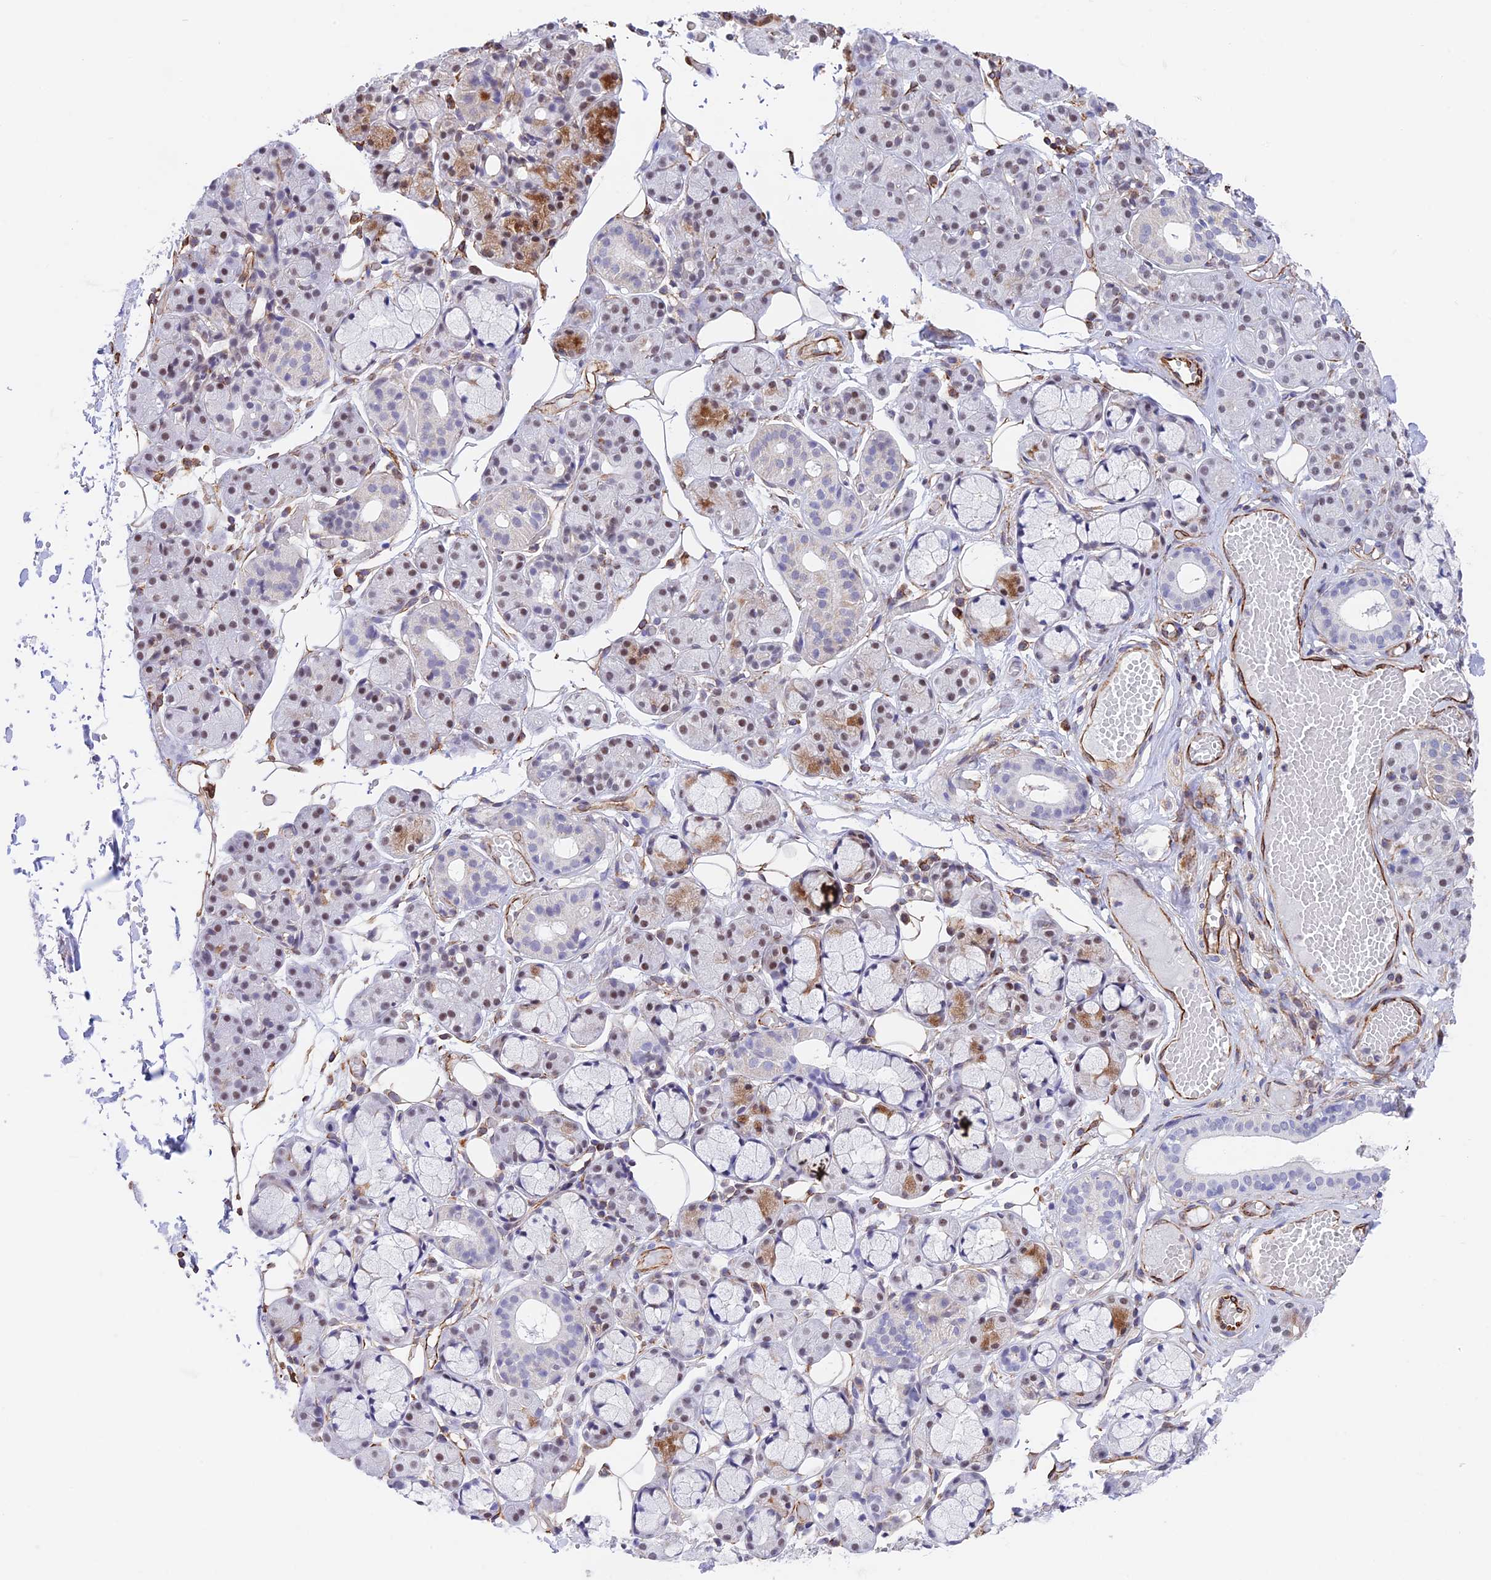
{"staining": {"intensity": "weak", "quantity": "25%-75%", "location": "cytoplasmic/membranous,nuclear"}, "tissue": "salivary gland", "cell_type": "Glandular cells", "image_type": "normal", "snomed": [{"axis": "morphology", "description": "Normal tissue, NOS"}, {"axis": "topography", "description": "Salivary gland"}], "caption": "This histopathology image demonstrates benign salivary gland stained with IHC to label a protein in brown. The cytoplasmic/membranous,nuclear of glandular cells show weak positivity for the protein. Nuclei are counter-stained blue.", "gene": "ZNF652", "patient": {"sex": "male", "age": 63}}